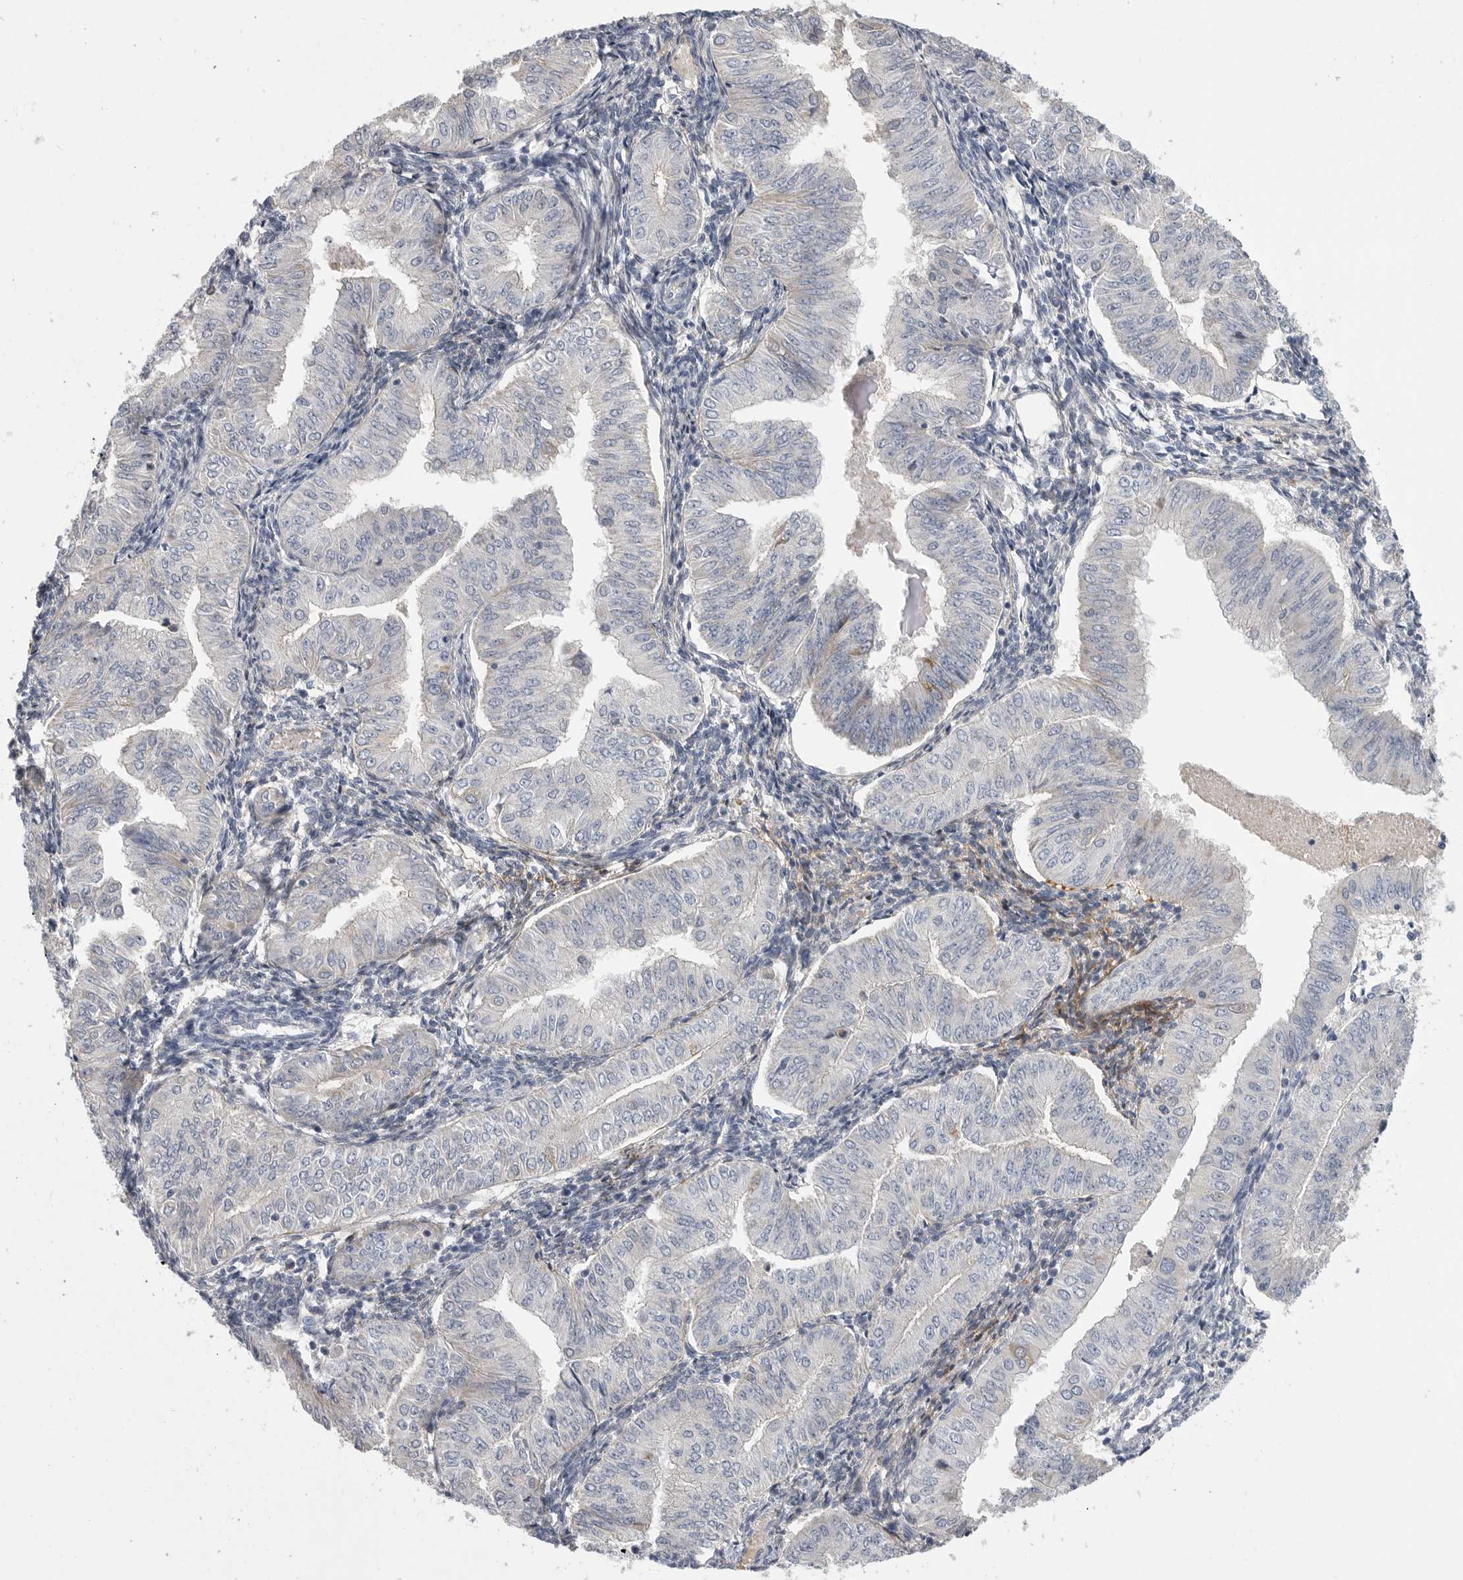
{"staining": {"intensity": "negative", "quantity": "none", "location": "none"}, "tissue": "endometrial cancer", "cell_type": "Tumor cells", "image_type": "cancer", "snomed": [{"axis": "morphology", "description": "Normal tissue, NOS"}, {"axis": "morphology", "description": "Adenocarcinoma, NOS"}, {"axis": "topography", "description": "Endometrium"}], "caption": "Immunohistochemistry (IHC) of human endometrial cancer (adenocarcinoma) demonstrates no expression in tumor cells.", "gene": "SDC3", "patient": {"sex": "female", "age": 53}}